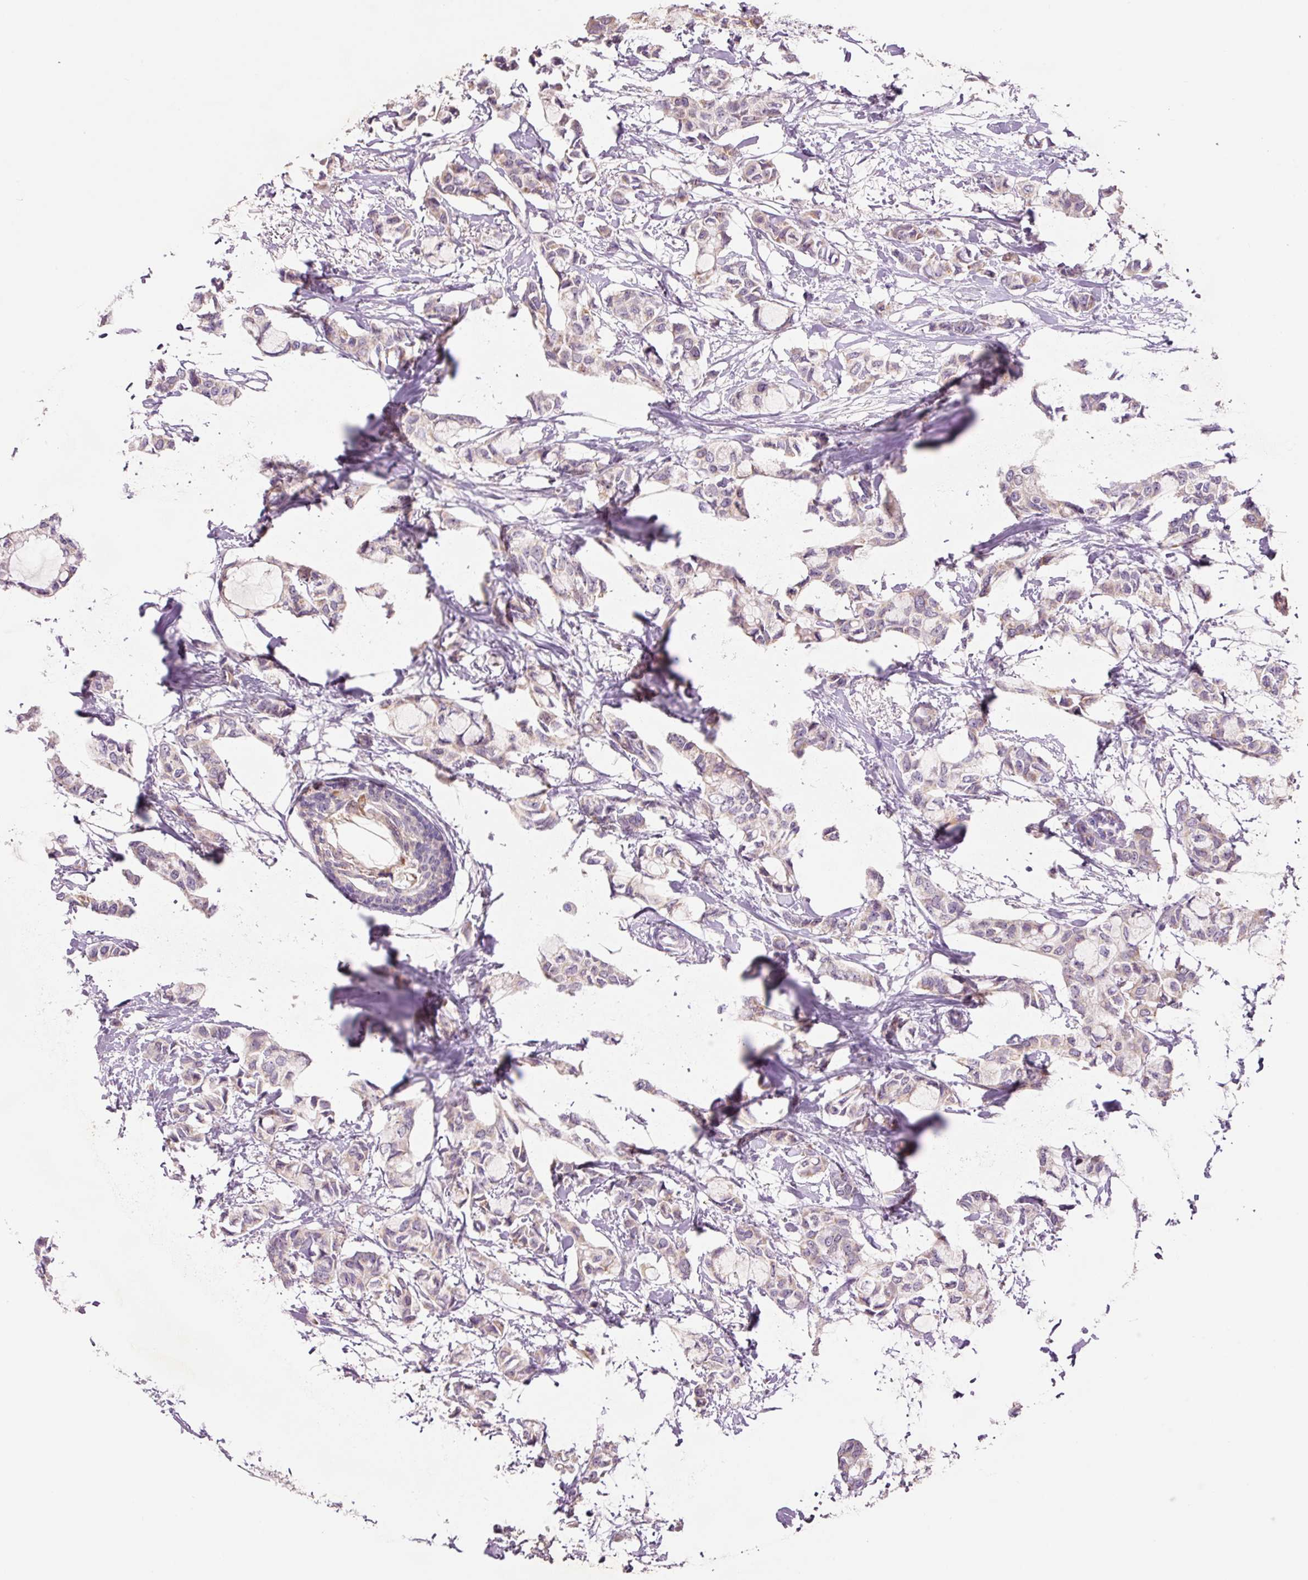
{"staining": {"intensity": "weak", "quantity": "<25%", "location": "cytoplasmic/membranous"}, "tissue": "breast cancer", "cell_type": "Tumor cells", "image_type": "cancer", "snomed": [{"axis": "morphology", "description": "Duct carcinoma"}, {"axis": "topography", "description": "Breast"}], "caption": "DAB immunohistochemical staining of human breast cancer (invasive ductal carcinoma) shows no significant positivity in tumor cells. (Stains: DAB (3,3'-diaminobenzidine) IHC with hematoxylin counter stain, Microscopy: brightfield microscopy at high magnification).", "gene": "PCK2", "patient": {"sex": "female", "age": 73}}